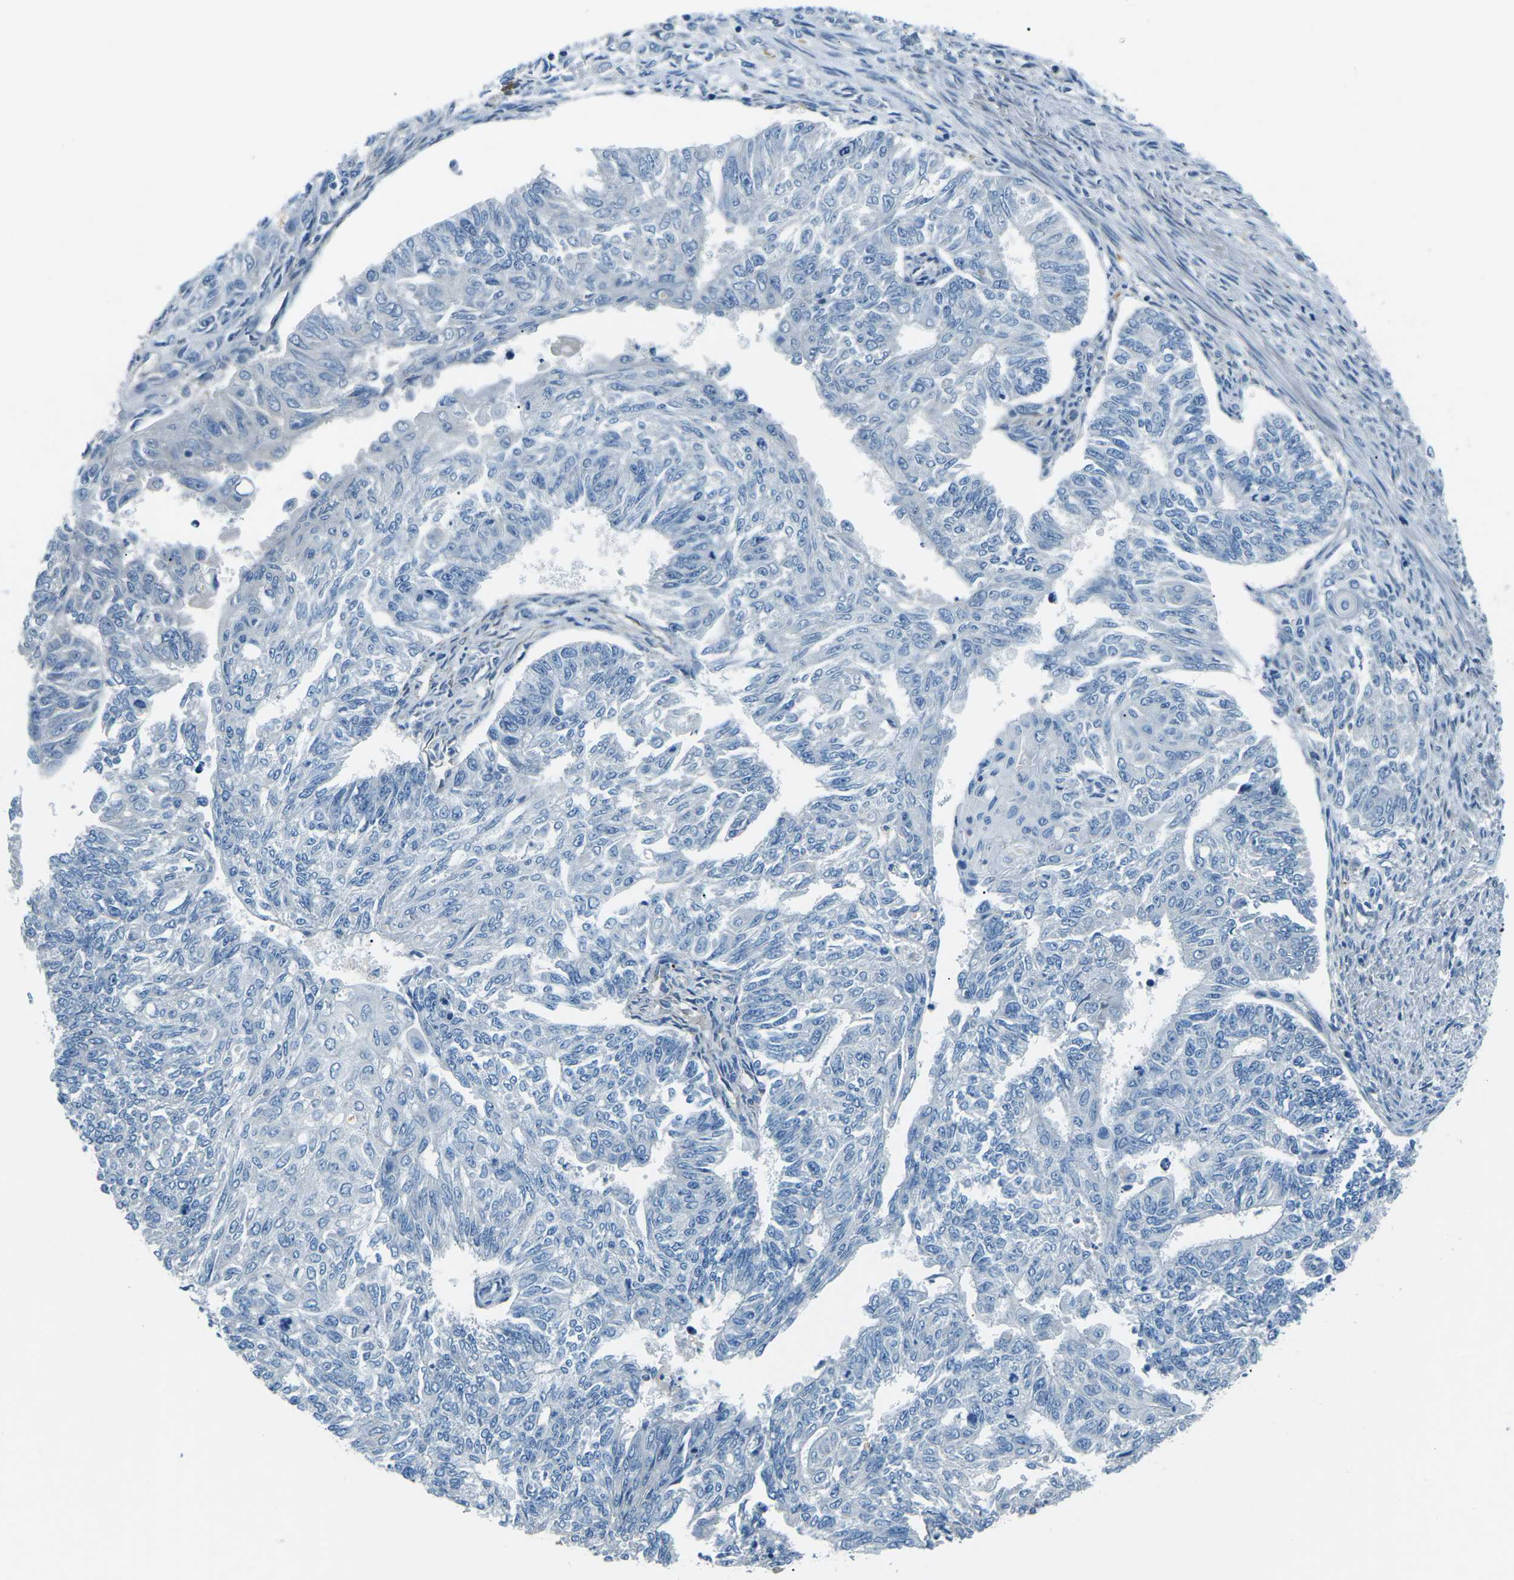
{"staining": {"intensity": "negative", "quantity": "none", "location": "none"}, "tissue": "endometrial cancer", "cell_type": "Tumor cells", "image_type": "cancer", "snomed": [{"axis": "morphology", "description": "Adenocarcinoma, NOS"}, {"axis": "topography", "description": "Endometrium"}], "caption": "Human adenocarcinoma (endometrial) stained for a protein using immunohistochemistry (IHC) reveals no expression in tumor cells.", "gene": "CD1D", "patient": {"sex": "female", "age": 32}}